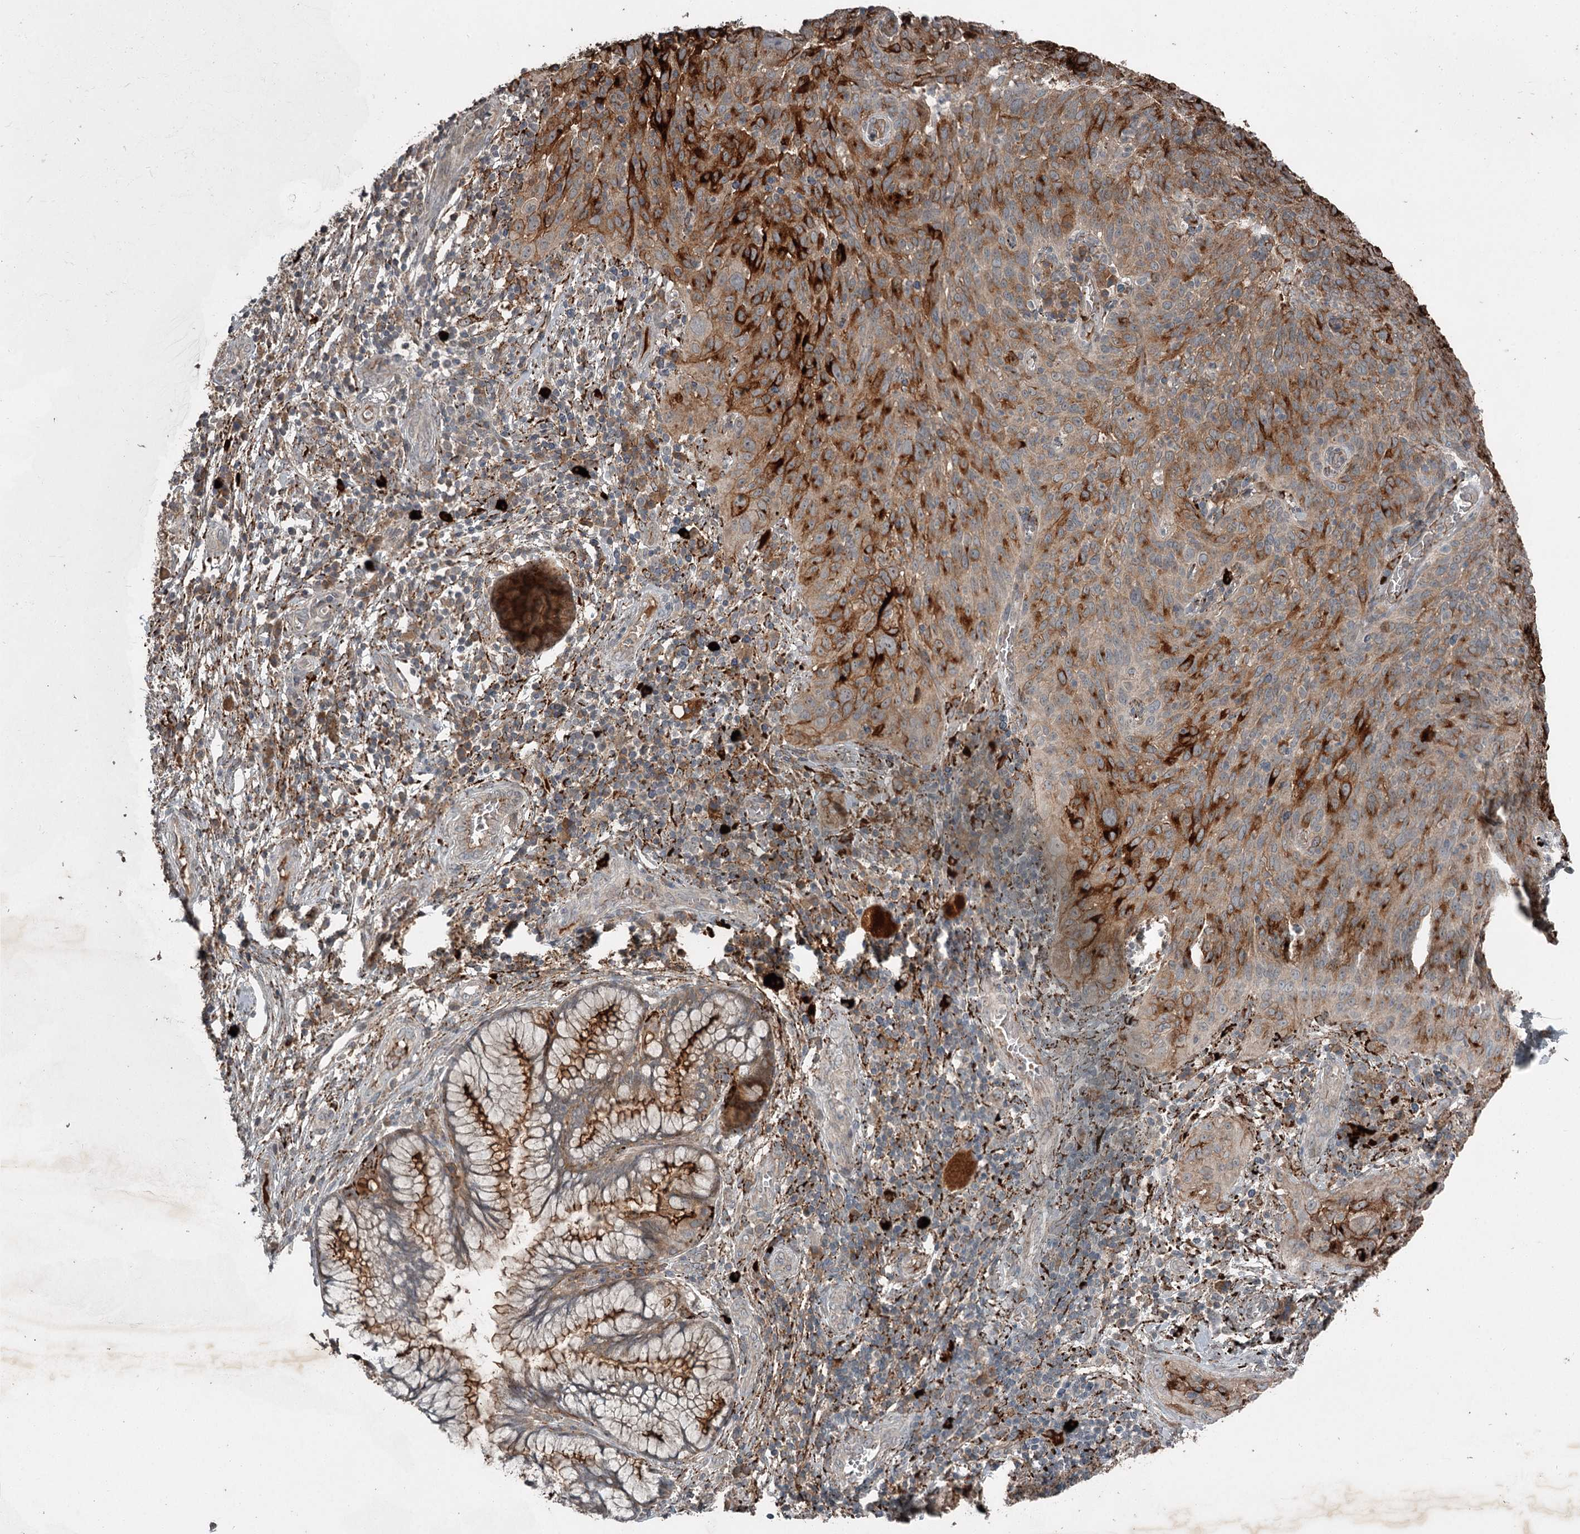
{"staining": {"intensity": "strong", "quantity": "25%-75%", "location": "cytoplasmic/membranous"}, "tissue": "cervical cancer", "cell_type": "Tumor cells", "image_type": "cancer", "snomed": [{"axis": "morphology", "description": "Squamous cell carcinoma, NOS"}, {"axis": "topography", "description": "Cervix"}], "caption": "Brown immunohistochemical staining in human squamous cell carcinoma (cervical) demonstrates strong cytoplasmic/membranous positivity in approximately 25%-75% of tumor cells.", "gene": "SLC39A8", "patient": {"sex": "female", "age": 31}}